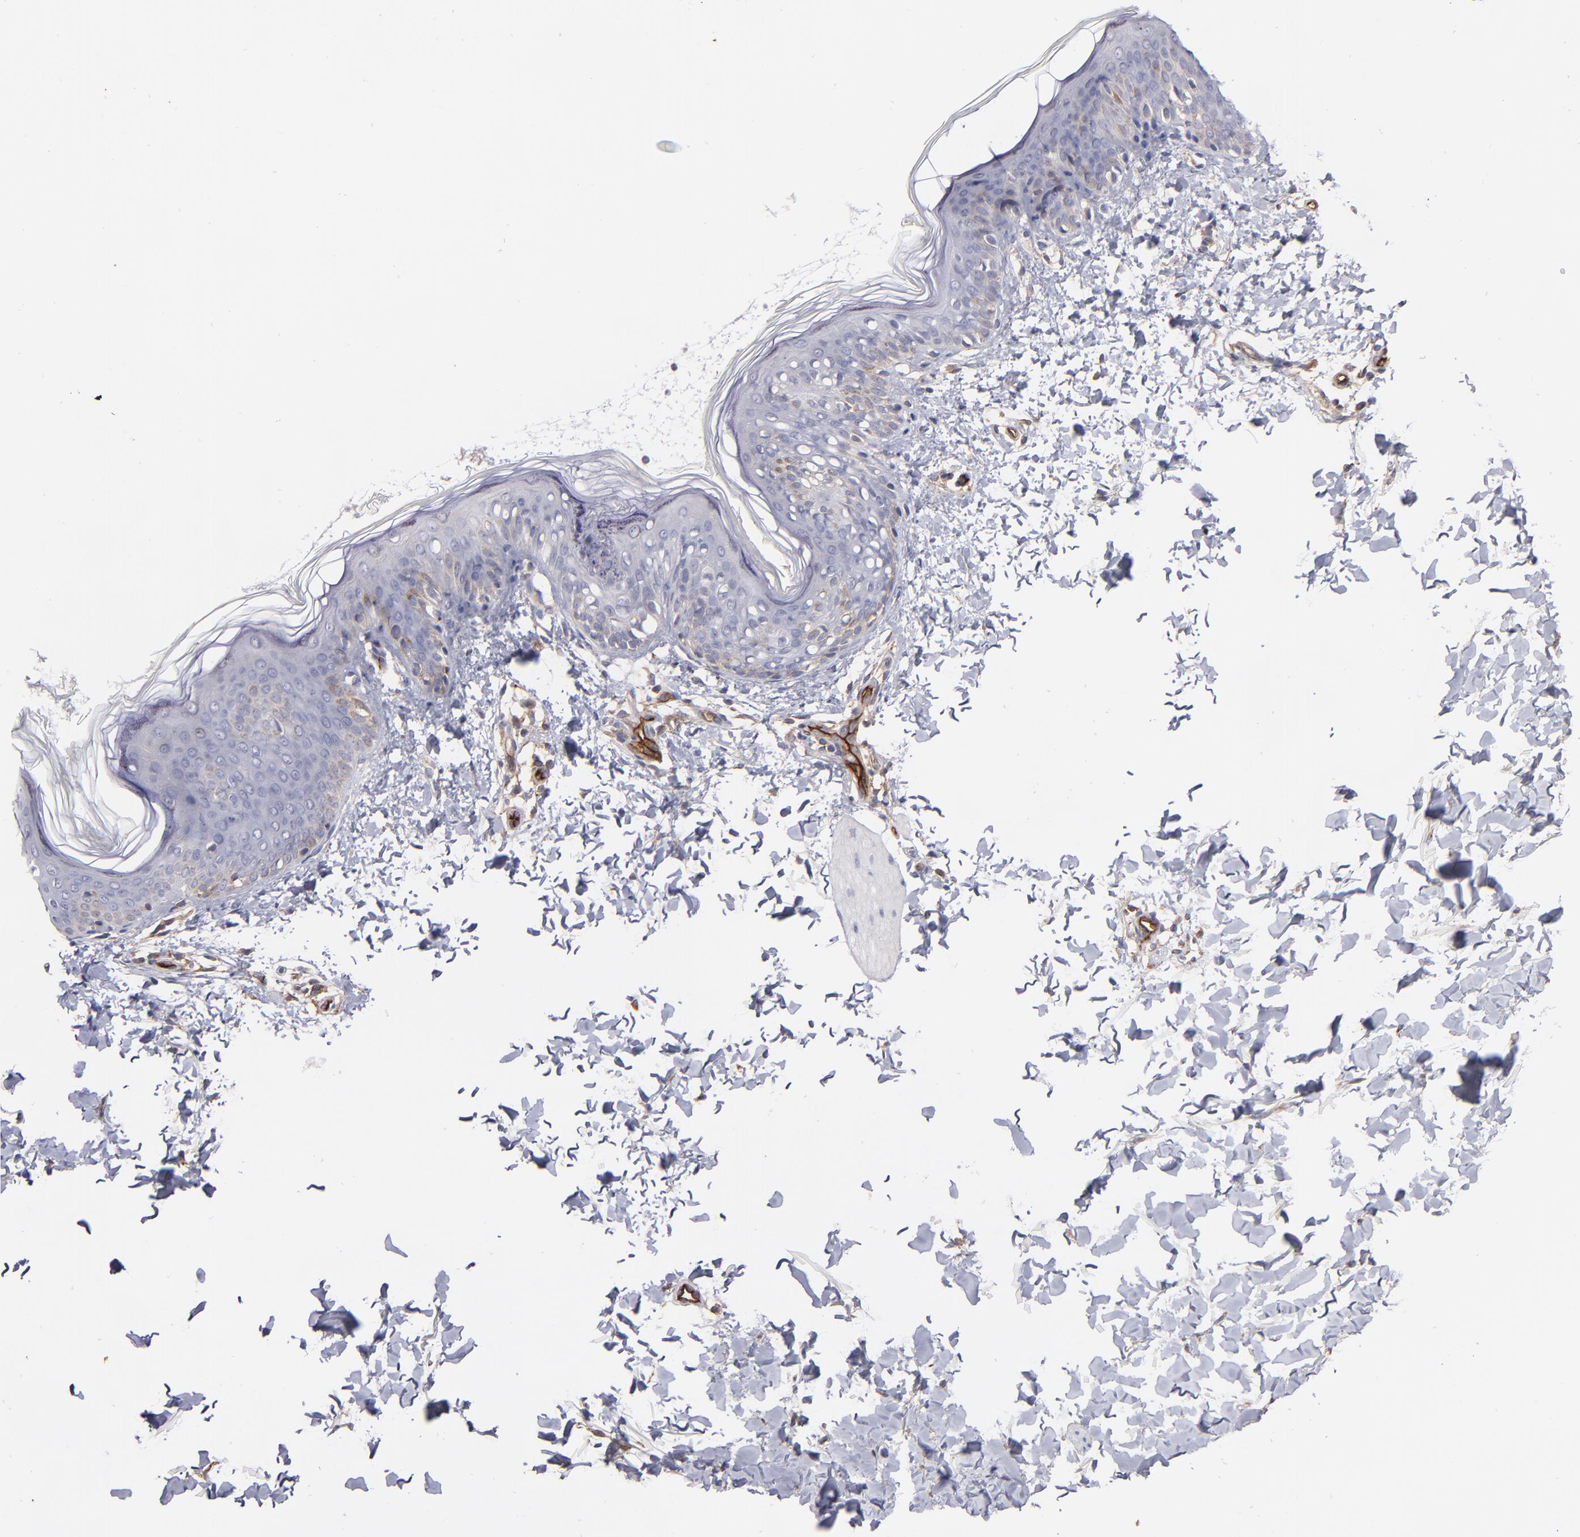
{"staining": {"intensity": "moderate", "quantity": ">75%", "location": "cytoplasmic/membranous"}, "tissue": "skin", "cell_type": "Fibroblasts", "image_type": "normal", "snomed": [{"axis": "morphology", "description": "Normal tissue, NOS"}, {"axis": "topography", "description": "Skin"}], "caption": "Protein expression analysis of benign human skin reveals moderate cytoplasmic/membranous positivity in about >75% of fibroblasts.", "gene": "ICAM1", "patient": {"sex": "female", "age": 4}}